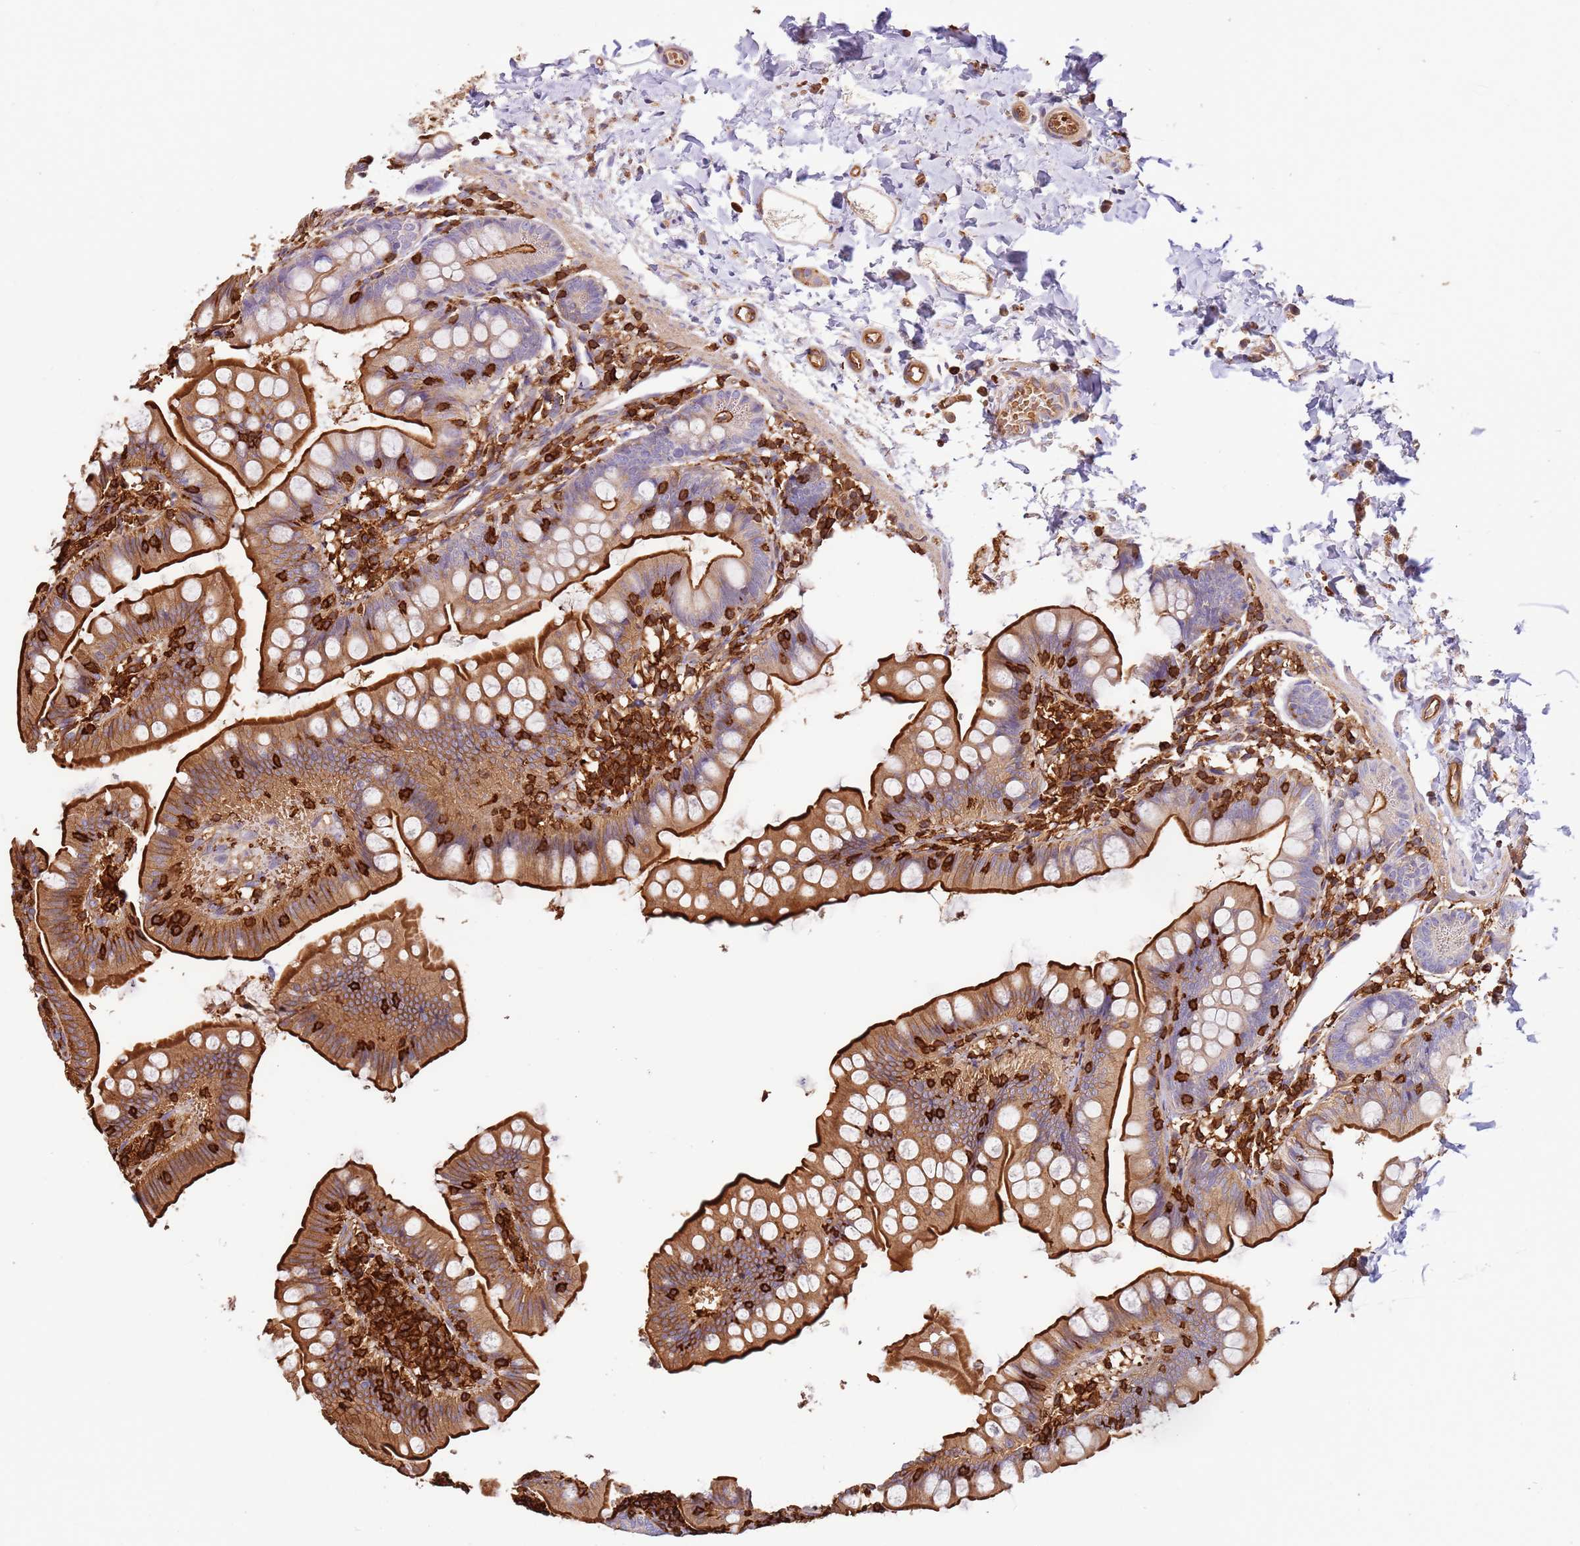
{"staining": {"intensity": "strong", "quantity": ">75%", "location": "cytoplasmic/membranous"}, "tissue": "small intestine", "cell_type": "Glandular cells", "image_type": "normal", "snomed": [{"axis": "morphology", "description": "Normal tissue, NOS"}, {"axis": "topography", "description": "Small intestine"}], "caption": "Protein positivity by immunohistochemistry demonstrates strong cytoplasmic/membranous positivity in about >75% of glandular cells in unremarkable small intestine. The staining was performed using DAB to visualize the protein expression in brown, while the nuclei were stained in blue with hematoxylin (Magnification: 20x).", "gene": "OR6P1", "patient": {"sex": "male", "age": 7}}